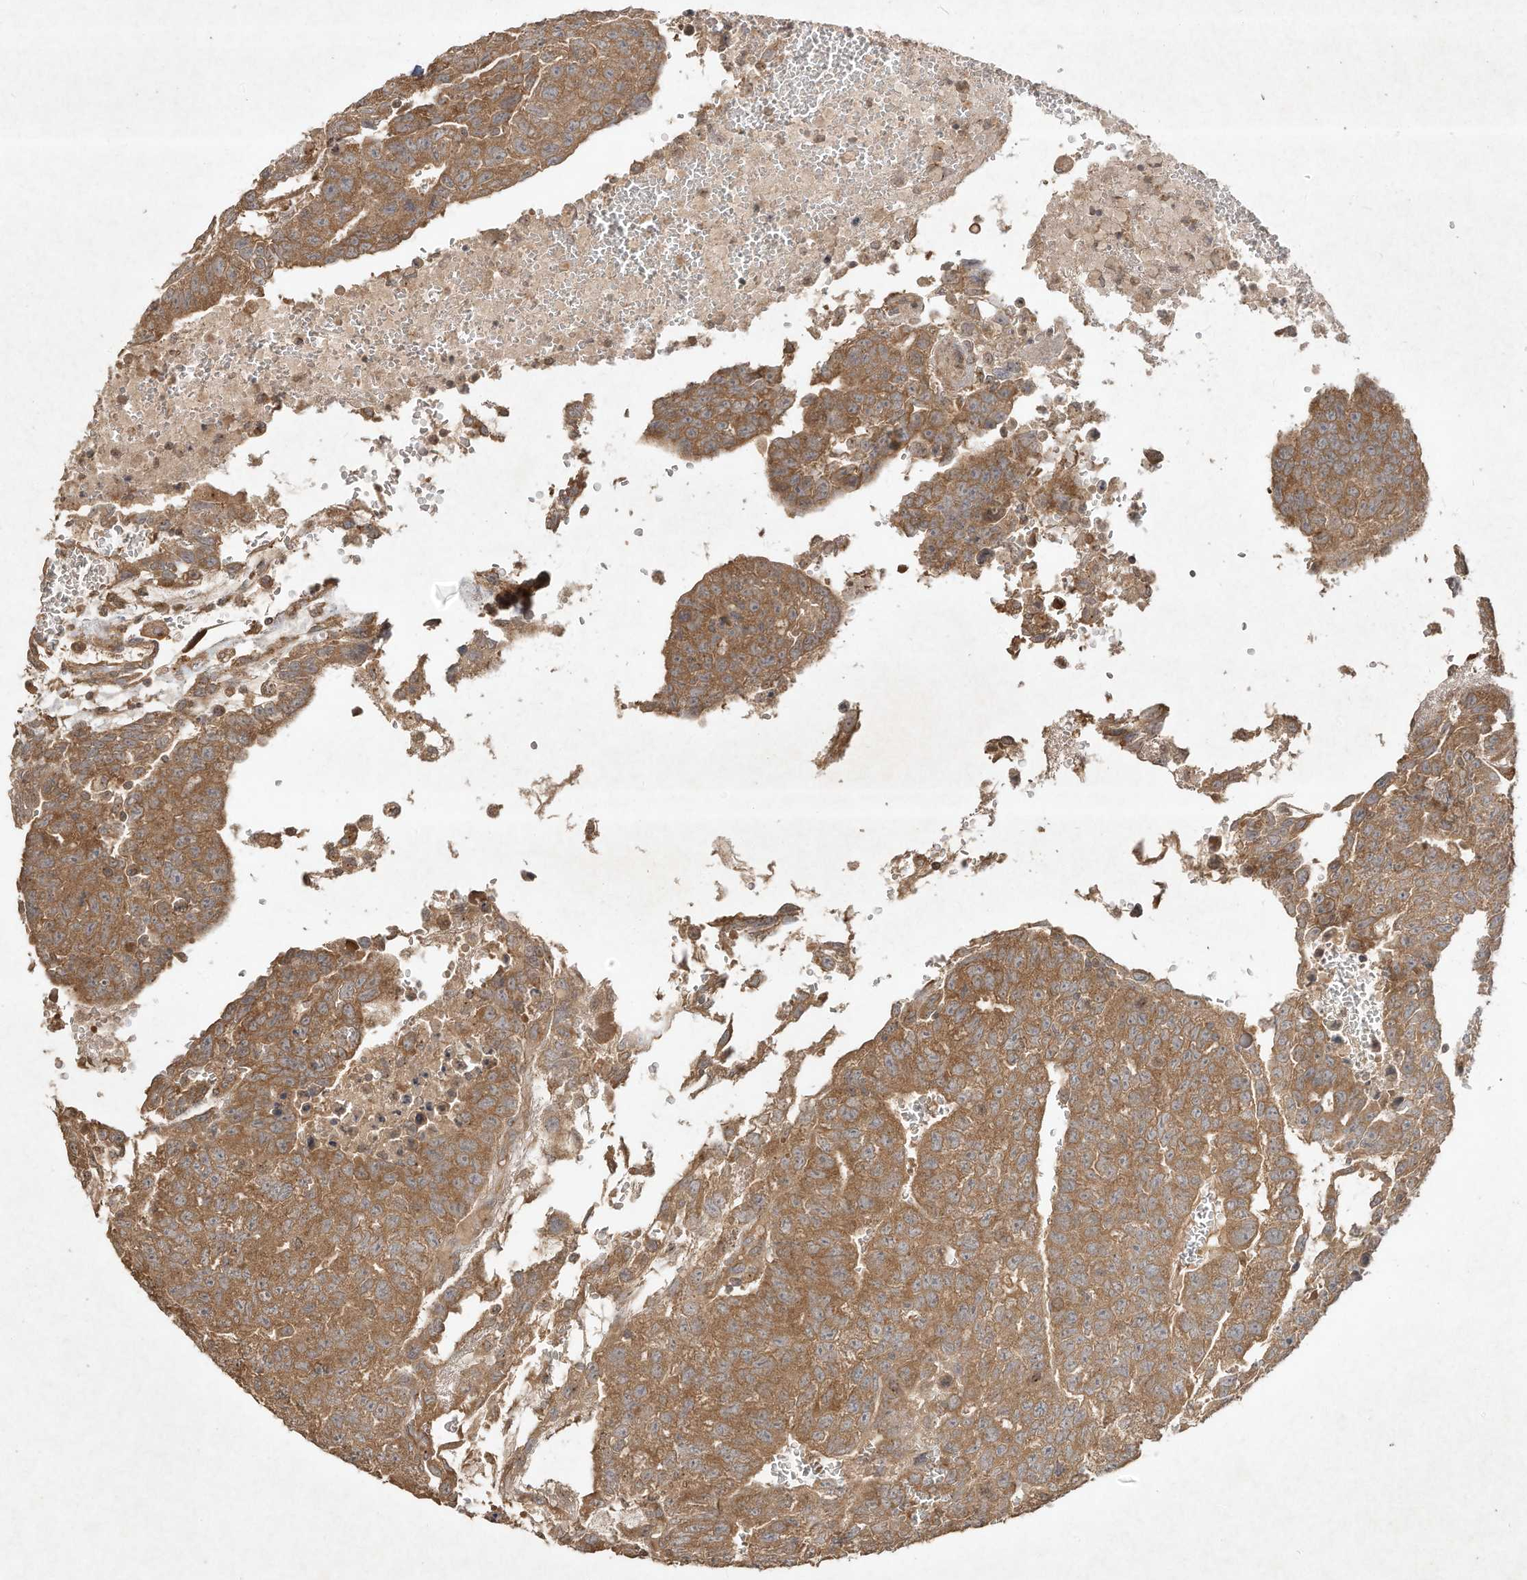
{"staining": {"intensity": "moderate", "quantity": ">75%", "location": "cytoplasmic/membranous"}, "tissue": "testis cancer", "cell_type": "Tumor cells", "image_type": "cancer", "snomed": [{"axis": "morphology", "description": "Seminoma, NOS"}, {"axis": "morphology", "description": "Carcinoma, Embryonal, NOS"}, {"axis": "topography", "description": "Testis"}], "caption": "High-power microscopy captured an immunohistochemistry (IHC) image of testis cancer, revealing moderate cytoplasmic/membranous positivity in approximately >75% of tumor cells.", "gene": "DYNC1I2", "patient": {"sex": "male", "age": 52}}